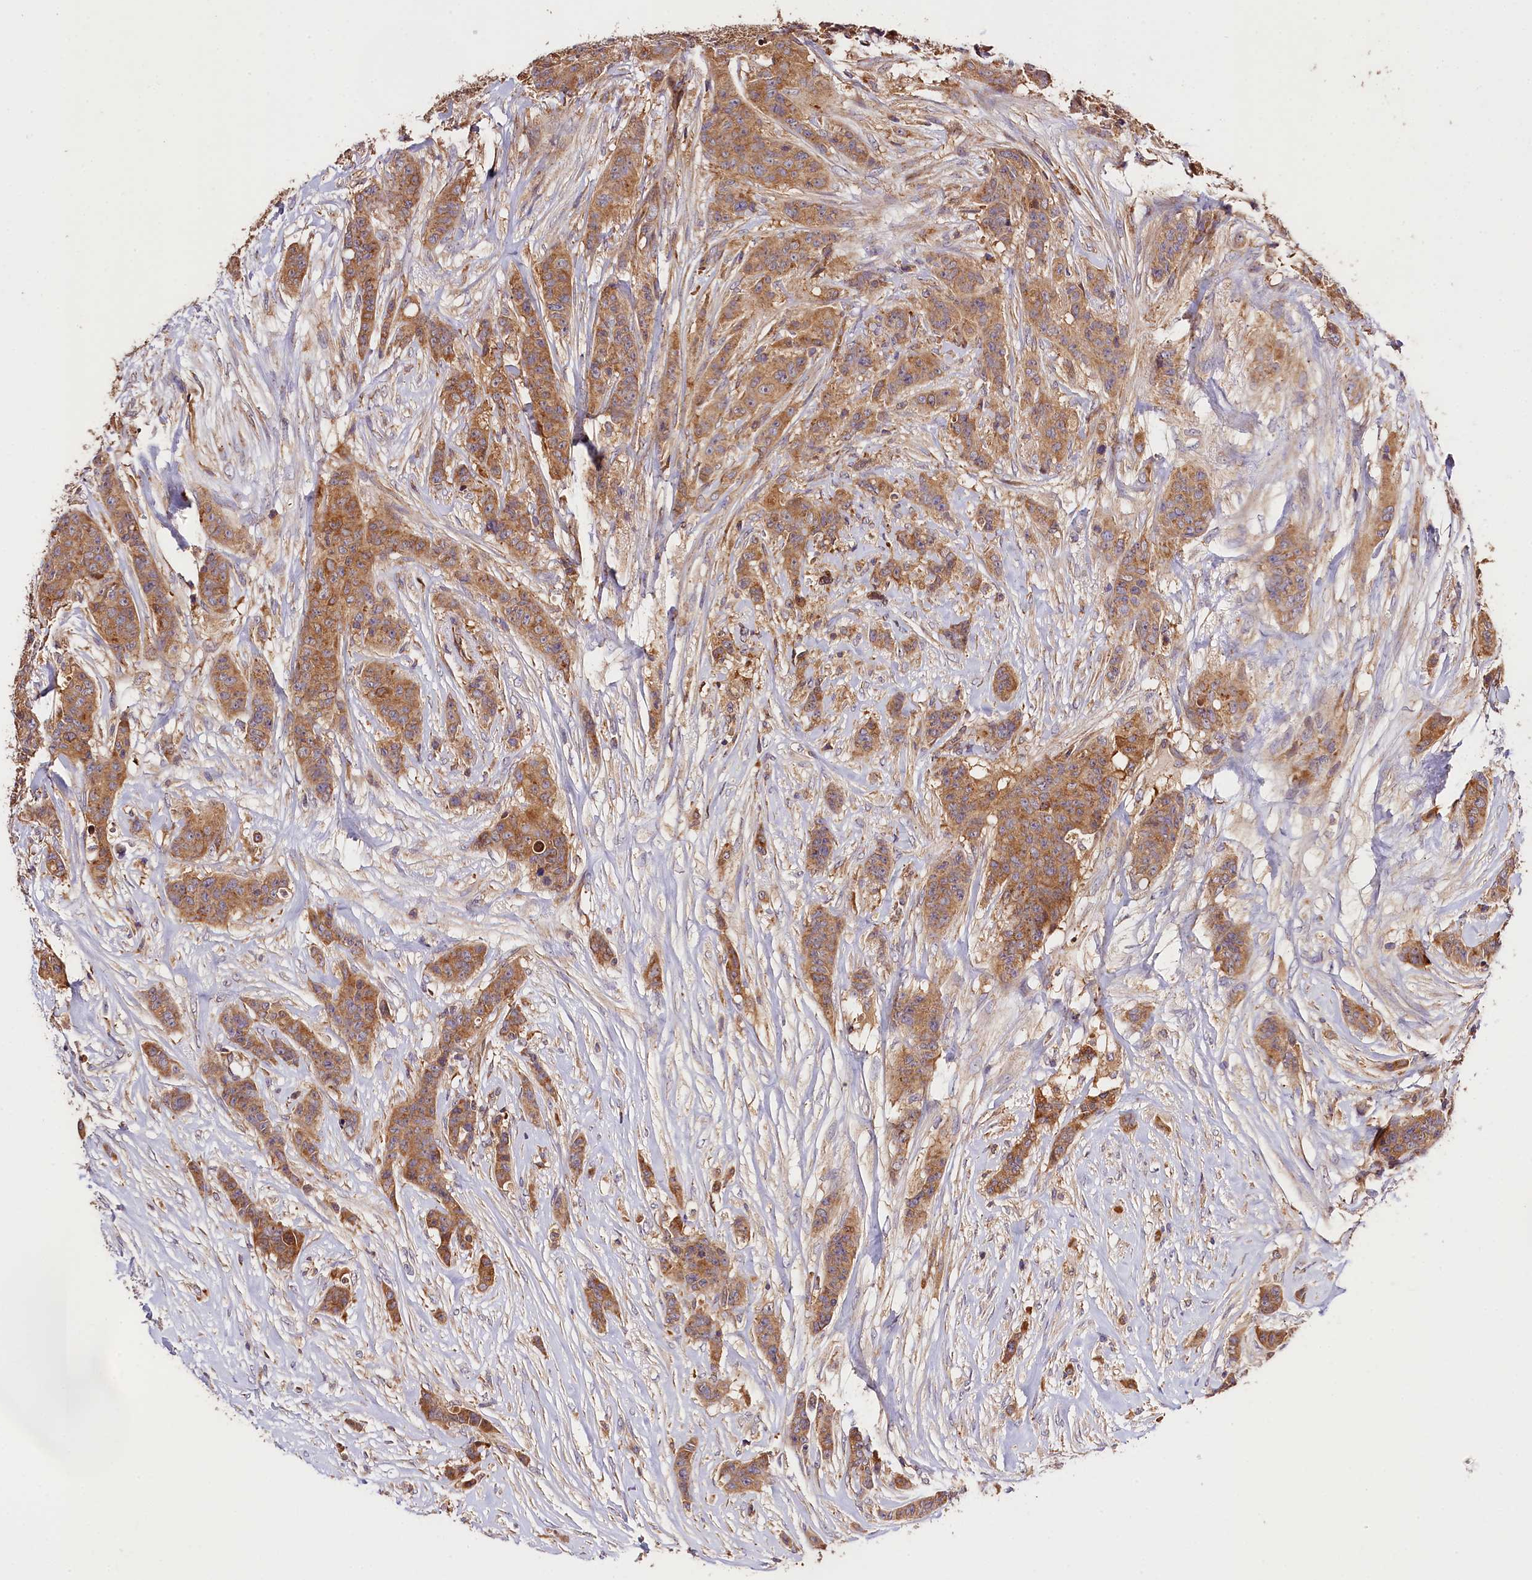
{"staining": {"intensity": "moderate", "quantity": ">75%", "location": "cytoplasmic/membranous"}, "tissue": "breast cancer", "cell_type": "Tumor cells", "image_type": "cancer", "snomed": [{"axis": "morphology", "description": "Duct carcinoma"}, {"axis": "topography", "description": "Breast"}], "caption": "Moderate cytoplasmic/membranous staining for a protein is identified in approximately >75% of tumor cells of breast cancer (invasive ductal carcinoma) using immunohistochemistry (IHC).", "gene": "KPTN", "patient": {"sex": "female", "age": 40}}